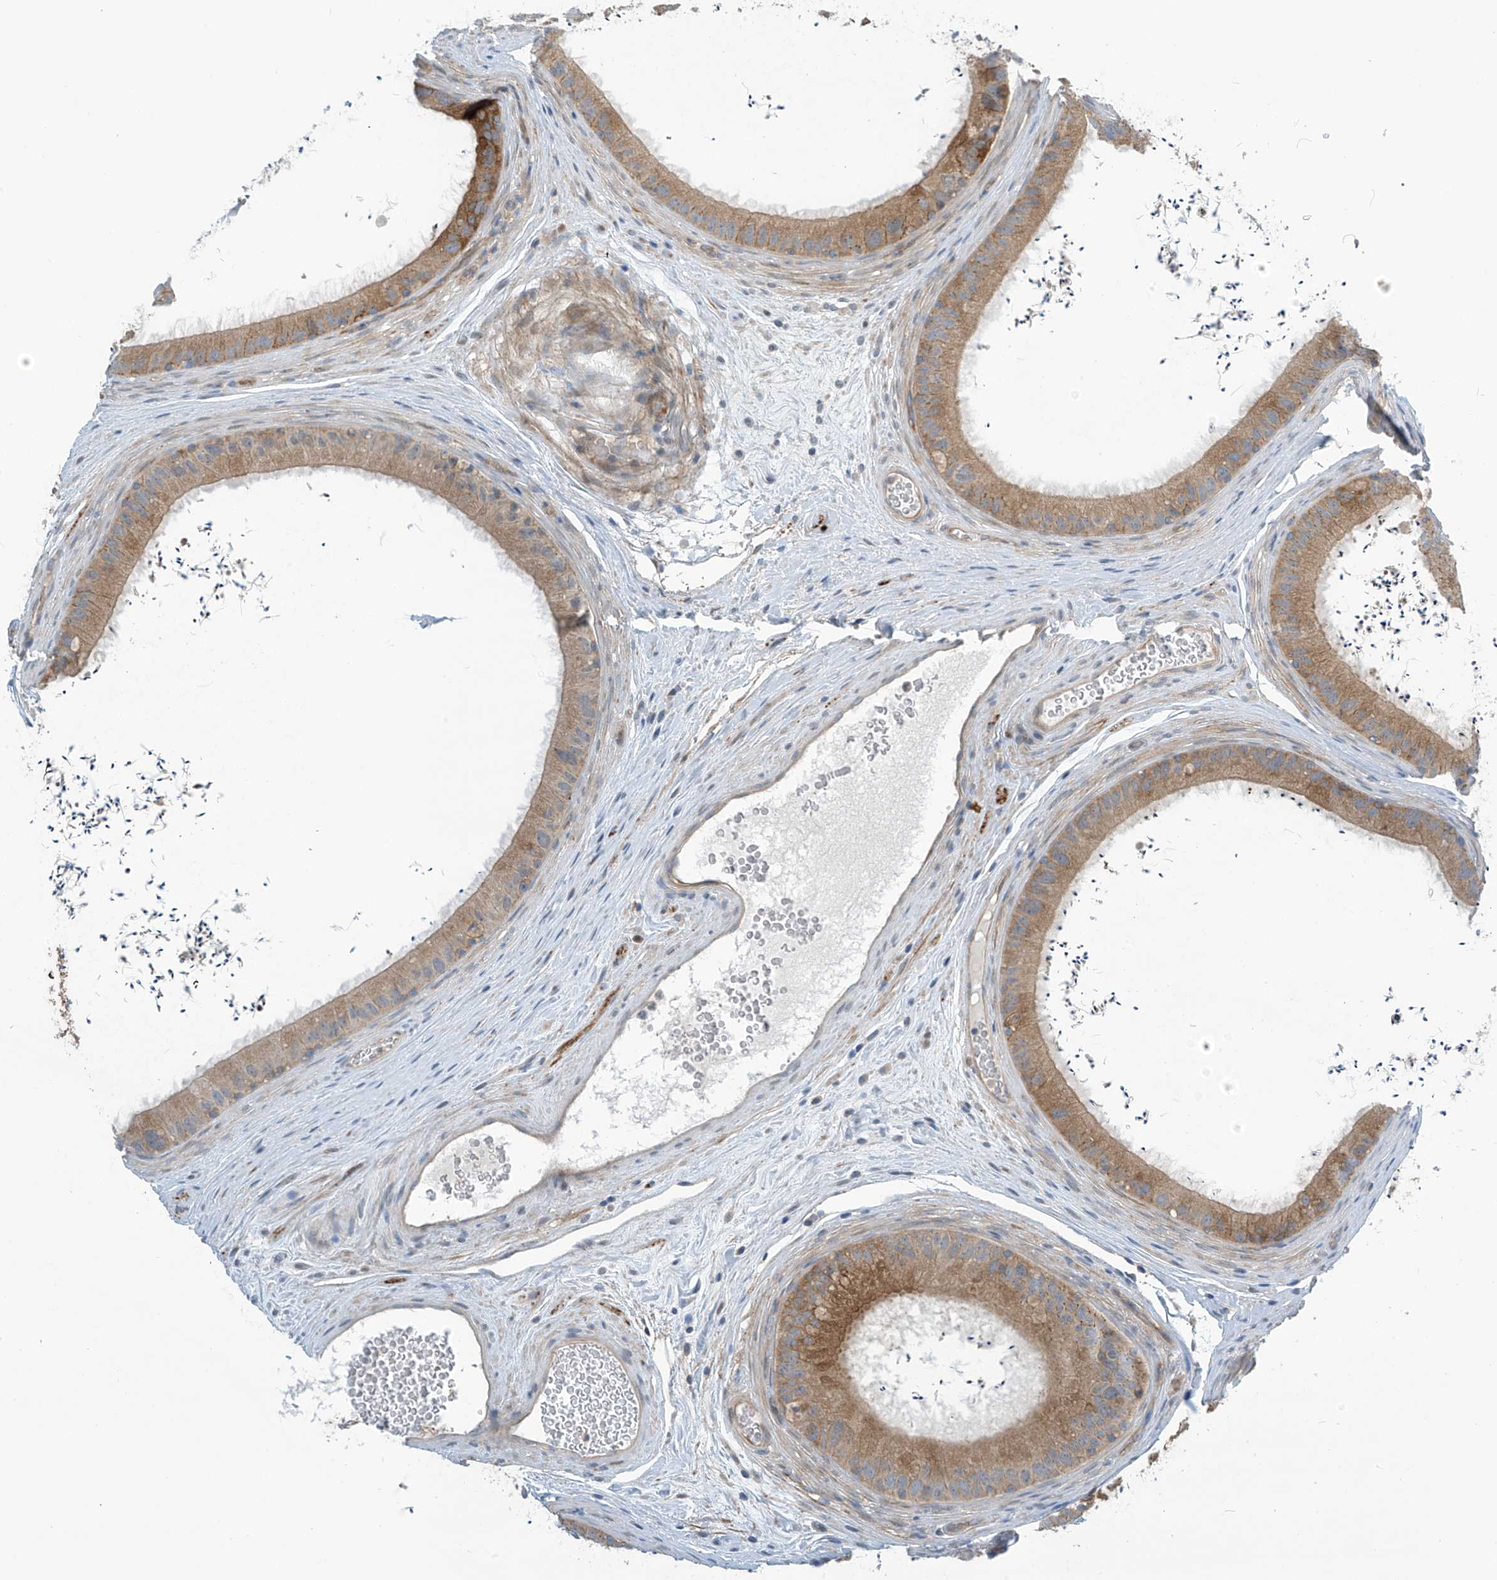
{"staining": {"intensity": "moderate", "quantity": ">75%", "location": "cytoplasmic/membranous"}, "tissue": "epididymis", "cell_type": "Glandular cells", "image_type": "normal", "snomed": [{"axis": "morphology", "description": "Normal tissue, NOS"}, {"axis": "topography", "description": "Epididymis, spermatic cord, NOS"}], "caption": "The micrograph demonstrates immunohistochemical staining of unremarkable epididymis. There is moderate cytoplasmic/membranous positivity is appreciated in approximately >75% of glandular cells.", "gene": "FSD1L", "patient": {"sex": "male", "age": 50}}